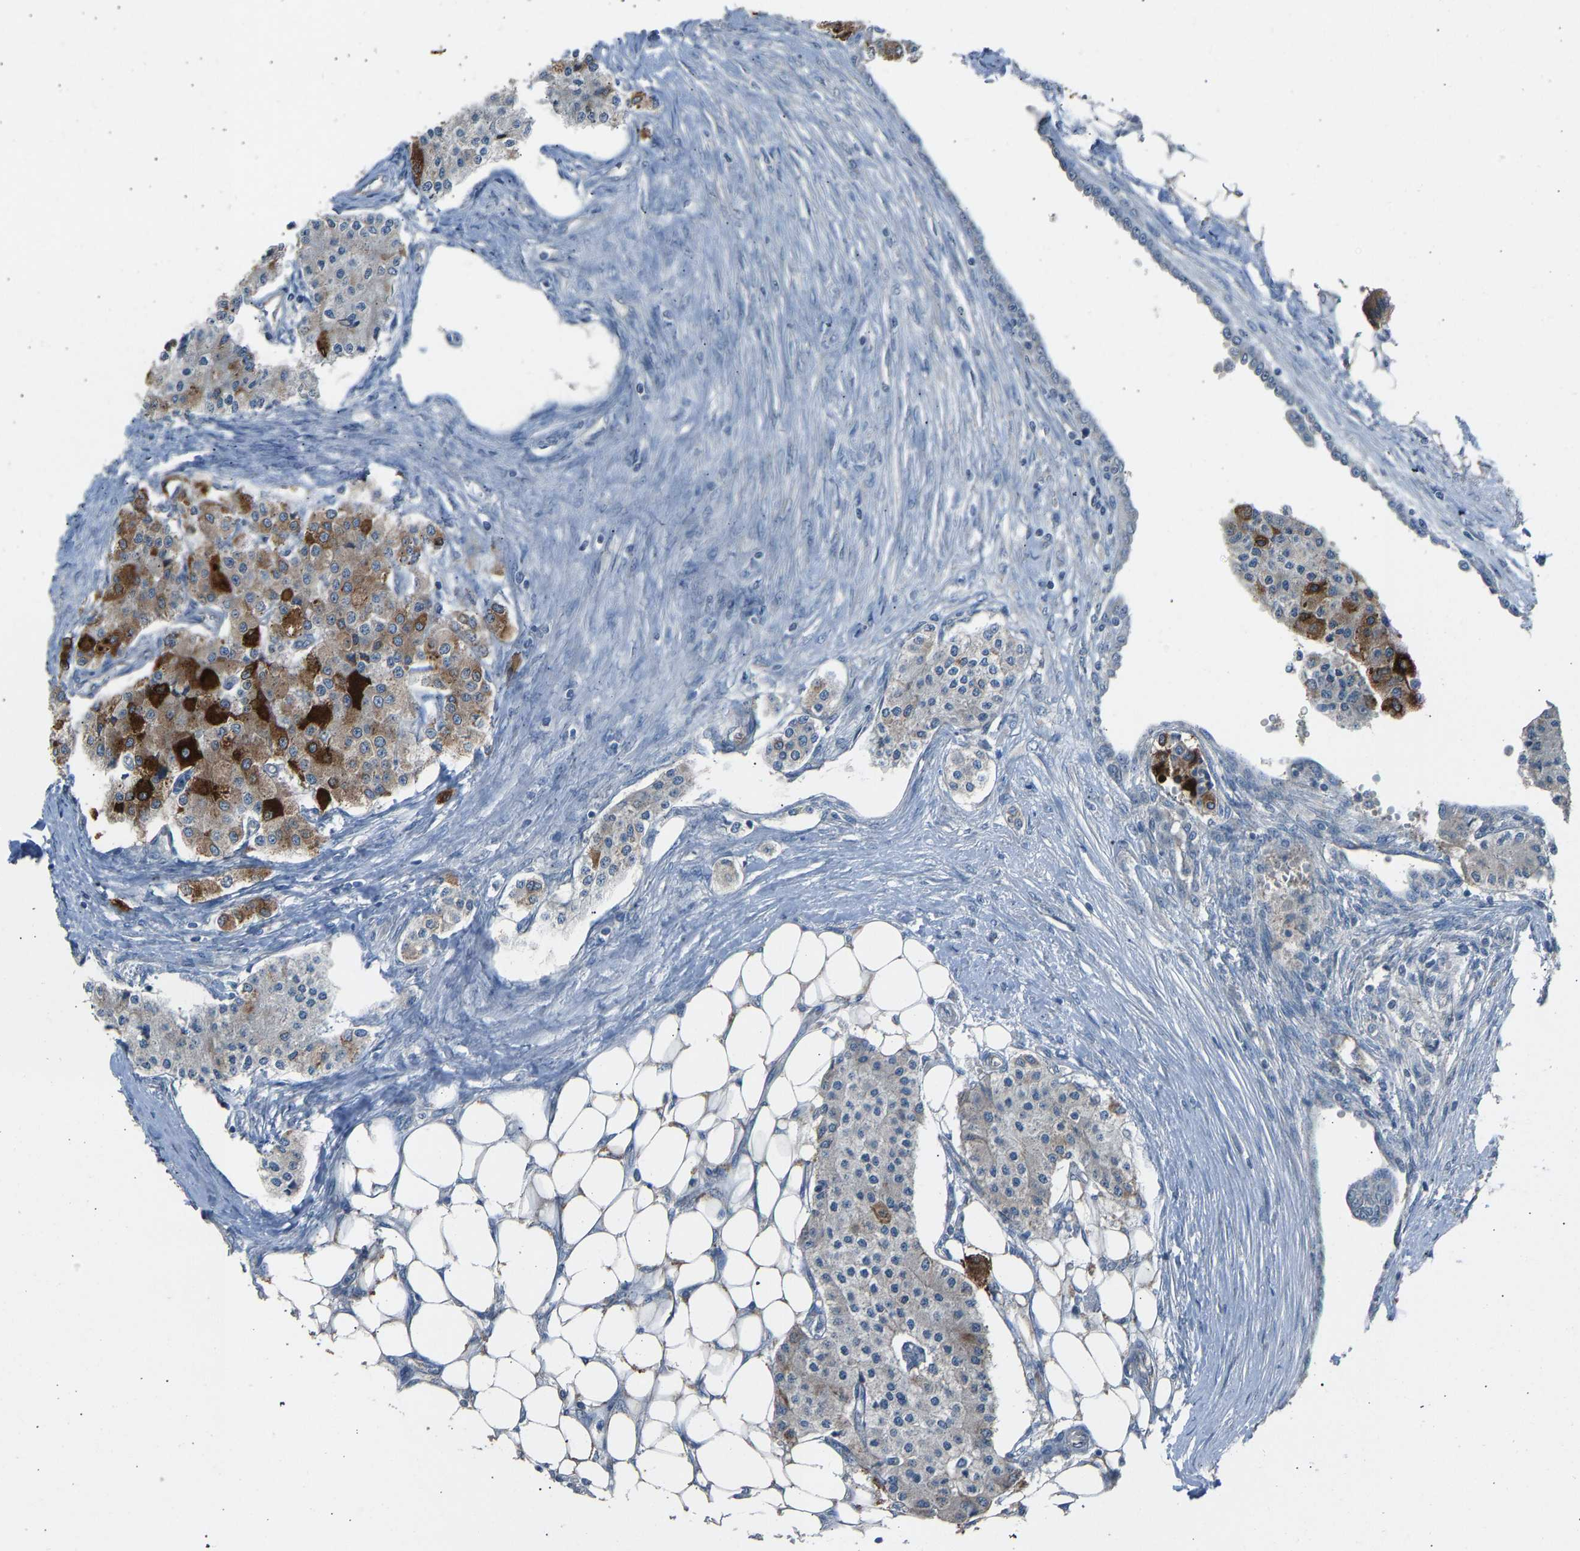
{"staining": {"intensity": "strong", "quantity": "<25%", "location": "cytoplasmic/membranous"}, "tissue": "carcinoid", "cell_type": "Tumor cells", "image_type": "cancer", "snomed": [{"axis": "morphology", "description": "Carcinoid, malignant, NOS"}, {"axis": "topography", "description": "Colon"}], "caption": "Immunohistochemical staining of malignant carcinoid displays medium levels of strong cytoplasmic/membranous protein positivity in about <25% of tumor cells. Using DAB (3,3'-diaminobenzidine) (brown) and hematoxylin (blue) stains, captured at high magnification using brightfield microscopy.", "gene": "TGFBR3", "patient": {"sex": "female", "age": 52}}